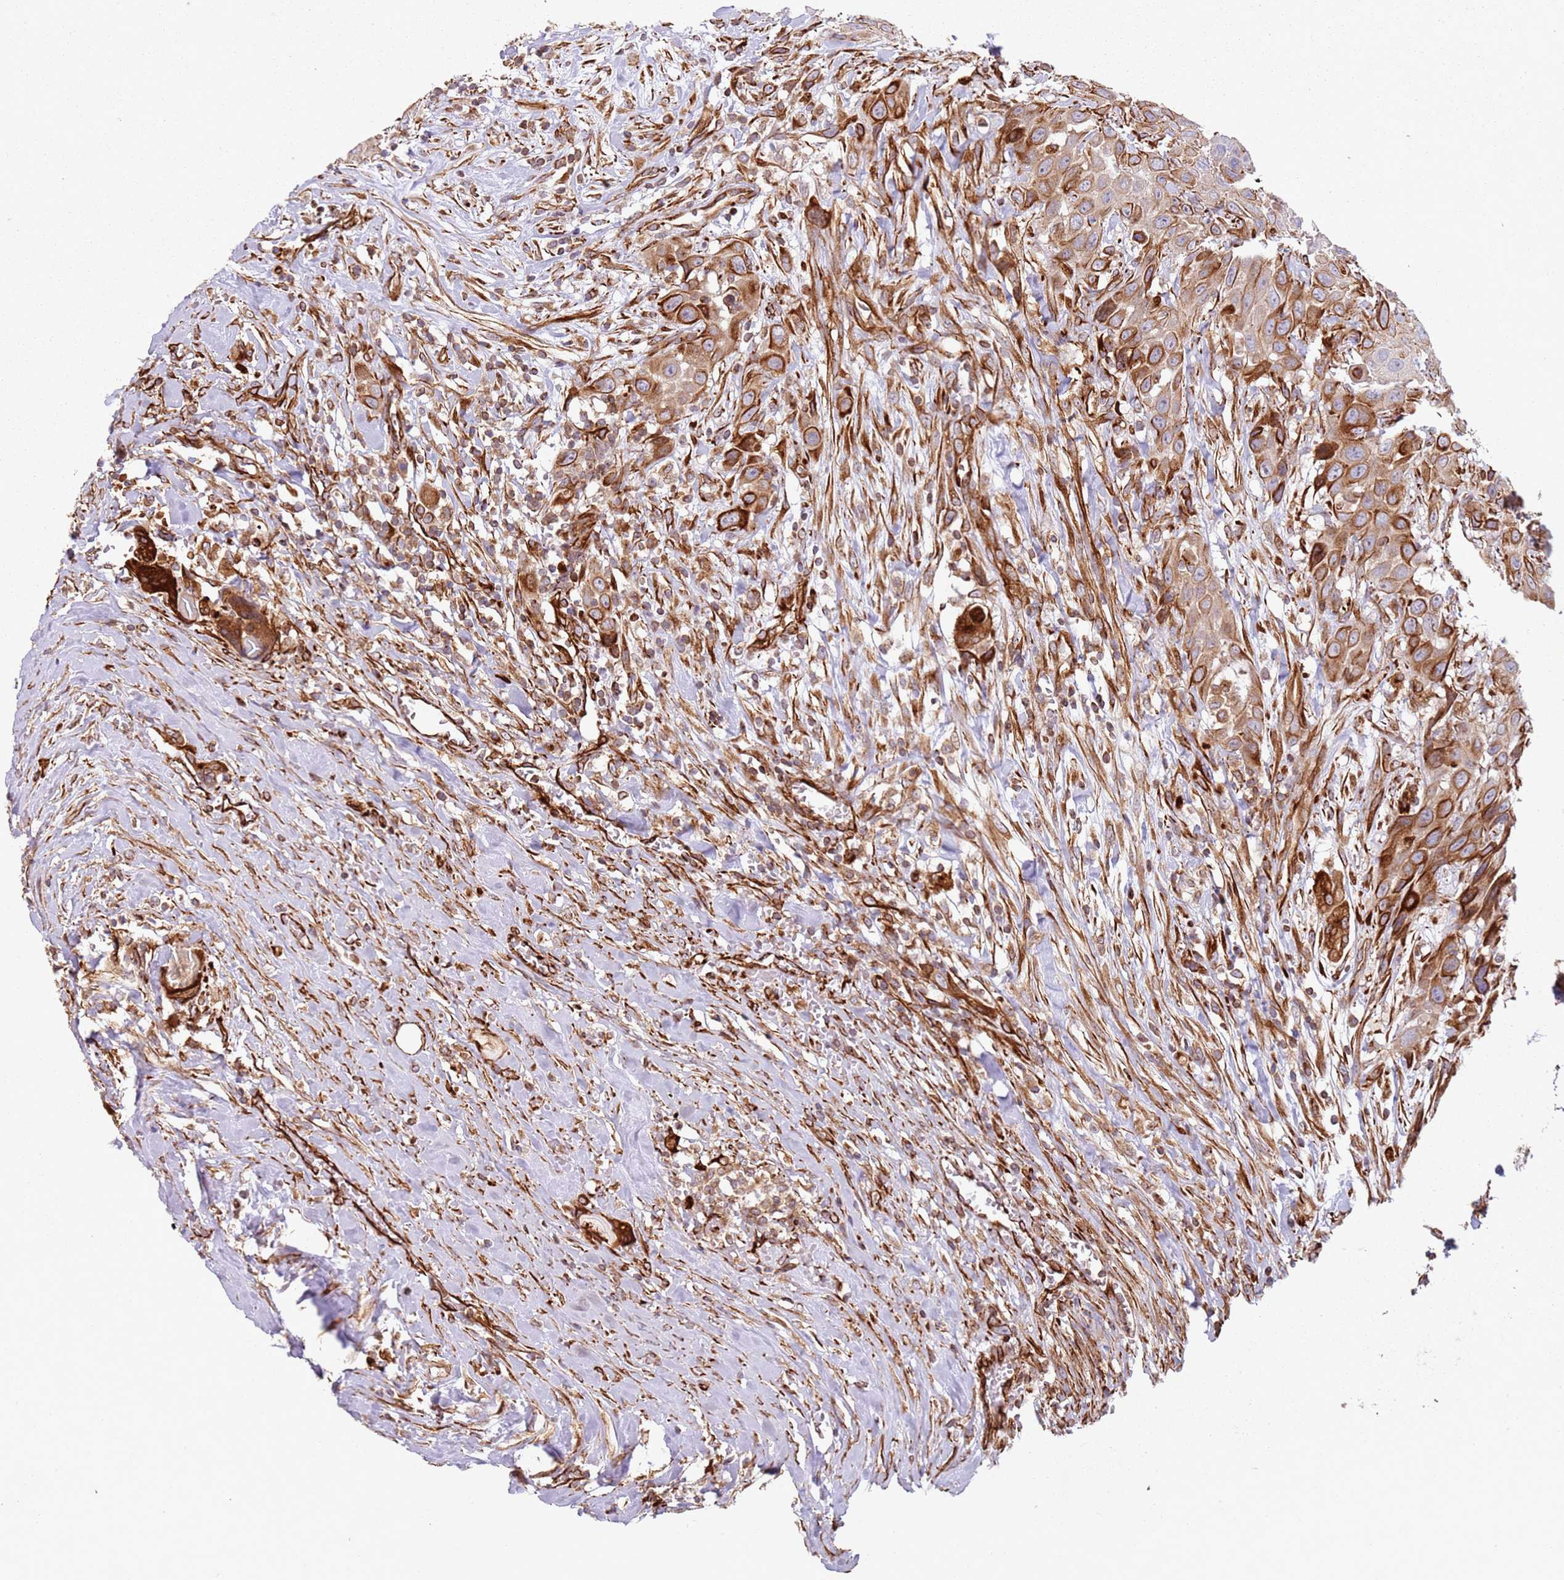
{"staining": {"intensity": "moderate", "quantity": ">75%", "location": "cytoplasmic/membranous"}, "tissue": "head and neck cancer", "cell_type": "Tumor cells", "image_type": "cancer", "snomed": [{"axis": "morphology", "description": "Squamous cell carcinoma, NOS"}, {"axis": "topography", "description": "Head-Neck"}], "caption": "IHC of head and neck cancer demonstrates medium levels of moderate cytoplasmic/membranous staining in approximately >75% of tumor cells. (DAB (3,3'-diaminobenzidine) IHC, brown staining for protein, blue staining for nuclei).", "gene": "SNAPIN", "patient": {"sex": "male", "age": 81}}